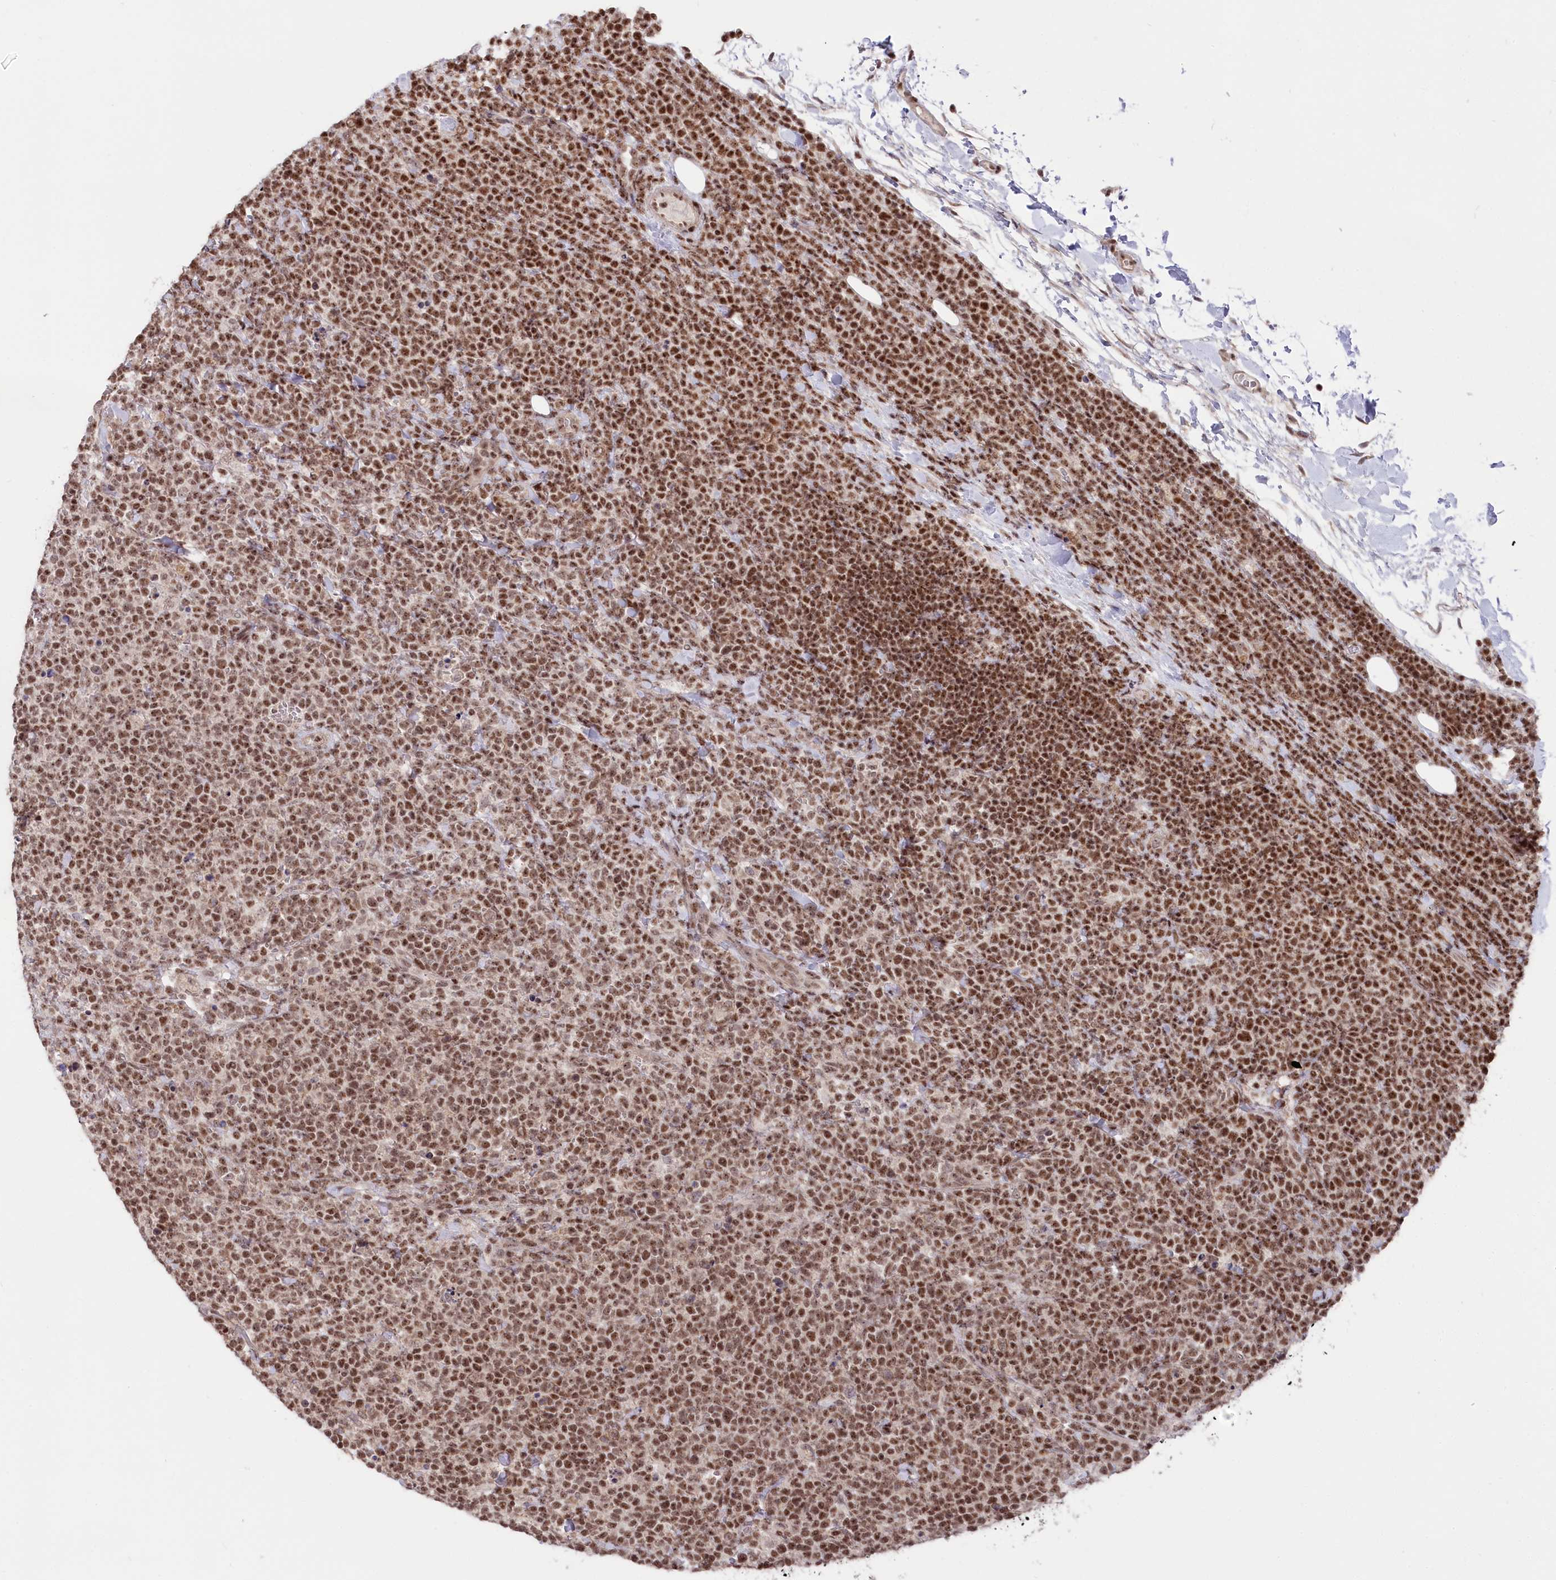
{"staining": {"intensity": "moderate", "quantity": ">75%", "location": "nuclear"}, "tissue": "lymphoma", "cell_type": "Tumor cells", "image_type": "cancer", "snomed": [{"axis": "morphology", "description": "Malignant lymphoma, non-Hodgkin's type, High grade"}, {"axis": "topography", "description": "Lymph node"}], "caption": "About >75% of tumor cells in lymphoma display moderate nuclear protein expression as visualized by brown immunohistochemical staining.", "gene": "CGGBP1", "patient": {"sex": "male", "age": 61}}